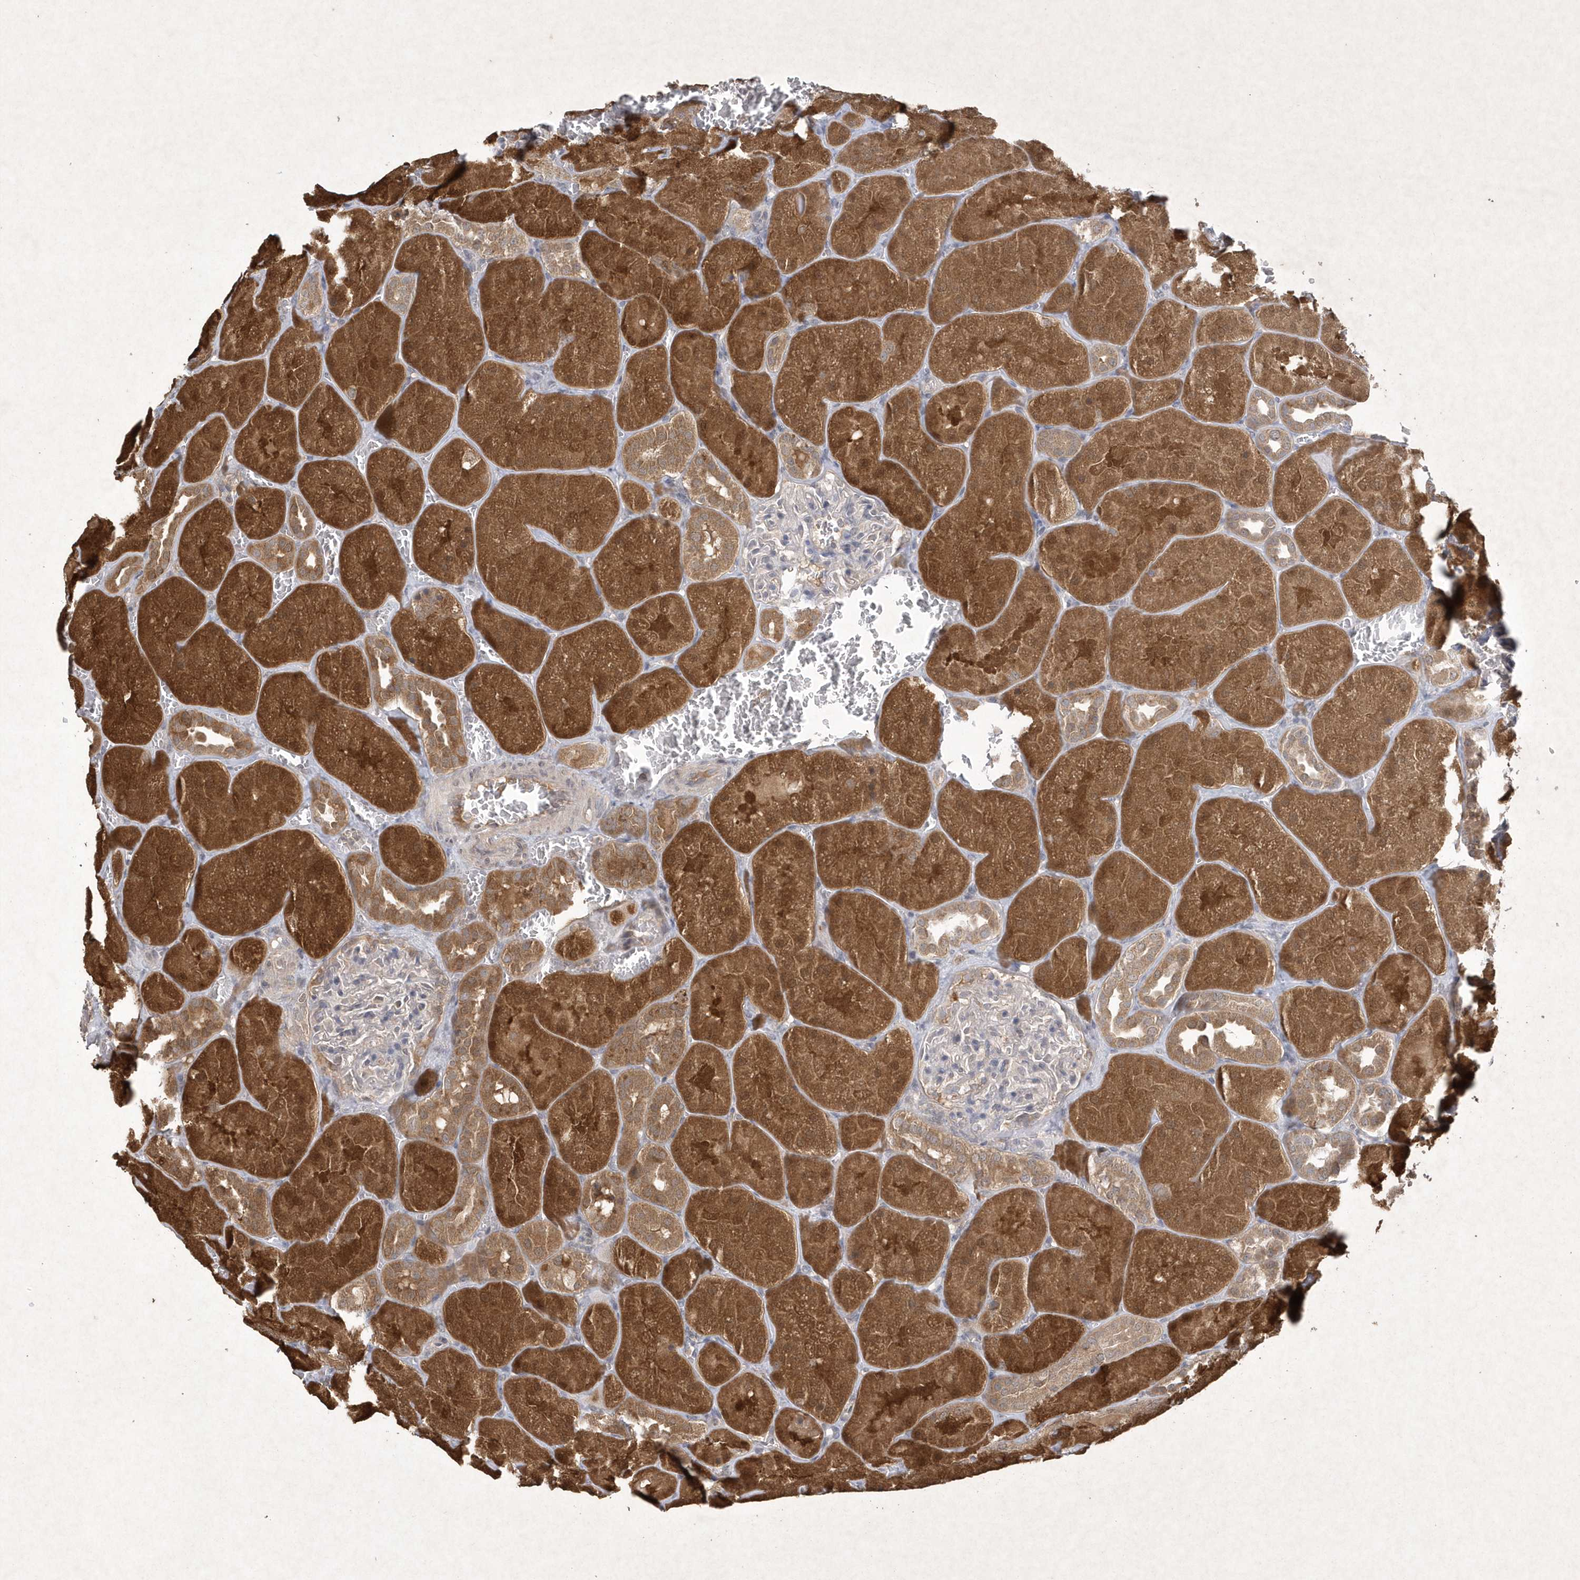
{"staining": {"intensity": "negative", "quantity": "none", "location": "none"}, "tissue": "kidney", "cell_type": "Cells in glomeruli", "image_type": "normal", "snomed": [{"axis": "morphology", "description": "Normal tissue, NOS"}, {"axis": "topography", "description": "Kidney"}], "caption": "This image is of benign kidney stained with immunohistochemistry (IHC) to label a protein in brown with the nuclei are counter-stained blue. There is no positivity in cells in glomeruli.", "gene": "AKR7A2", "patient": {"sex": "male", "age": 28}}